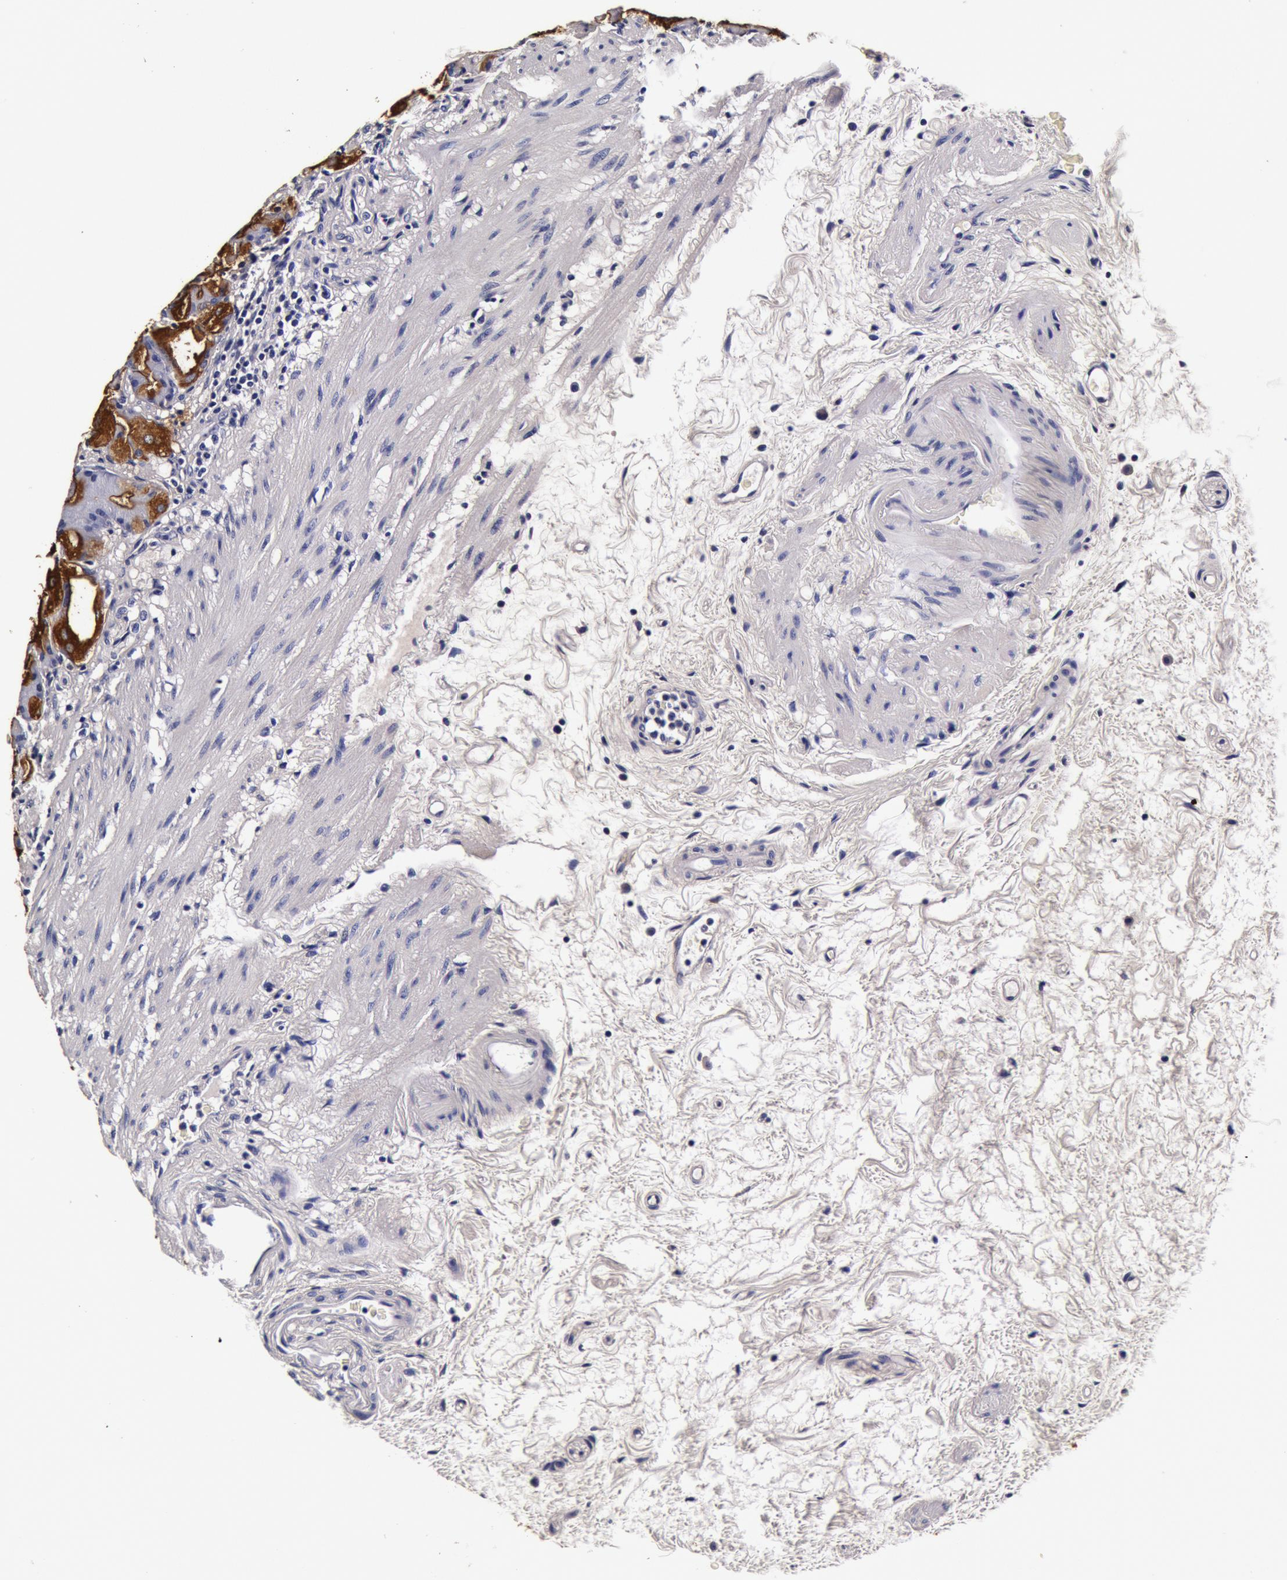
{"staining": {"intensity": "strong", "quantity": "25%-75%", "location": "cytoplasmic/membranous"}, "tissue": "stomach", "cell_type": "Glandular cells", "image_type": "normal", "snomed": [{"axis": "morphology", "description": "Normal tissue, NOS"}, {"axis": "topography", "description": "Stomach, upper"}], "caption": "Brown immunohistochemical staining in normal human stomach demonstrates strong cytoplasmic/membranous staining in about 25%-75% of glandular cells. The staining is performed using DAB (3,3'-diaminobenzidine) brown chromogen to label protein expression. The nuclei are counter-stained blue using hematoxylin.", "gene": "CCDC22", "patient": {"sex": "female", "age": 75}}